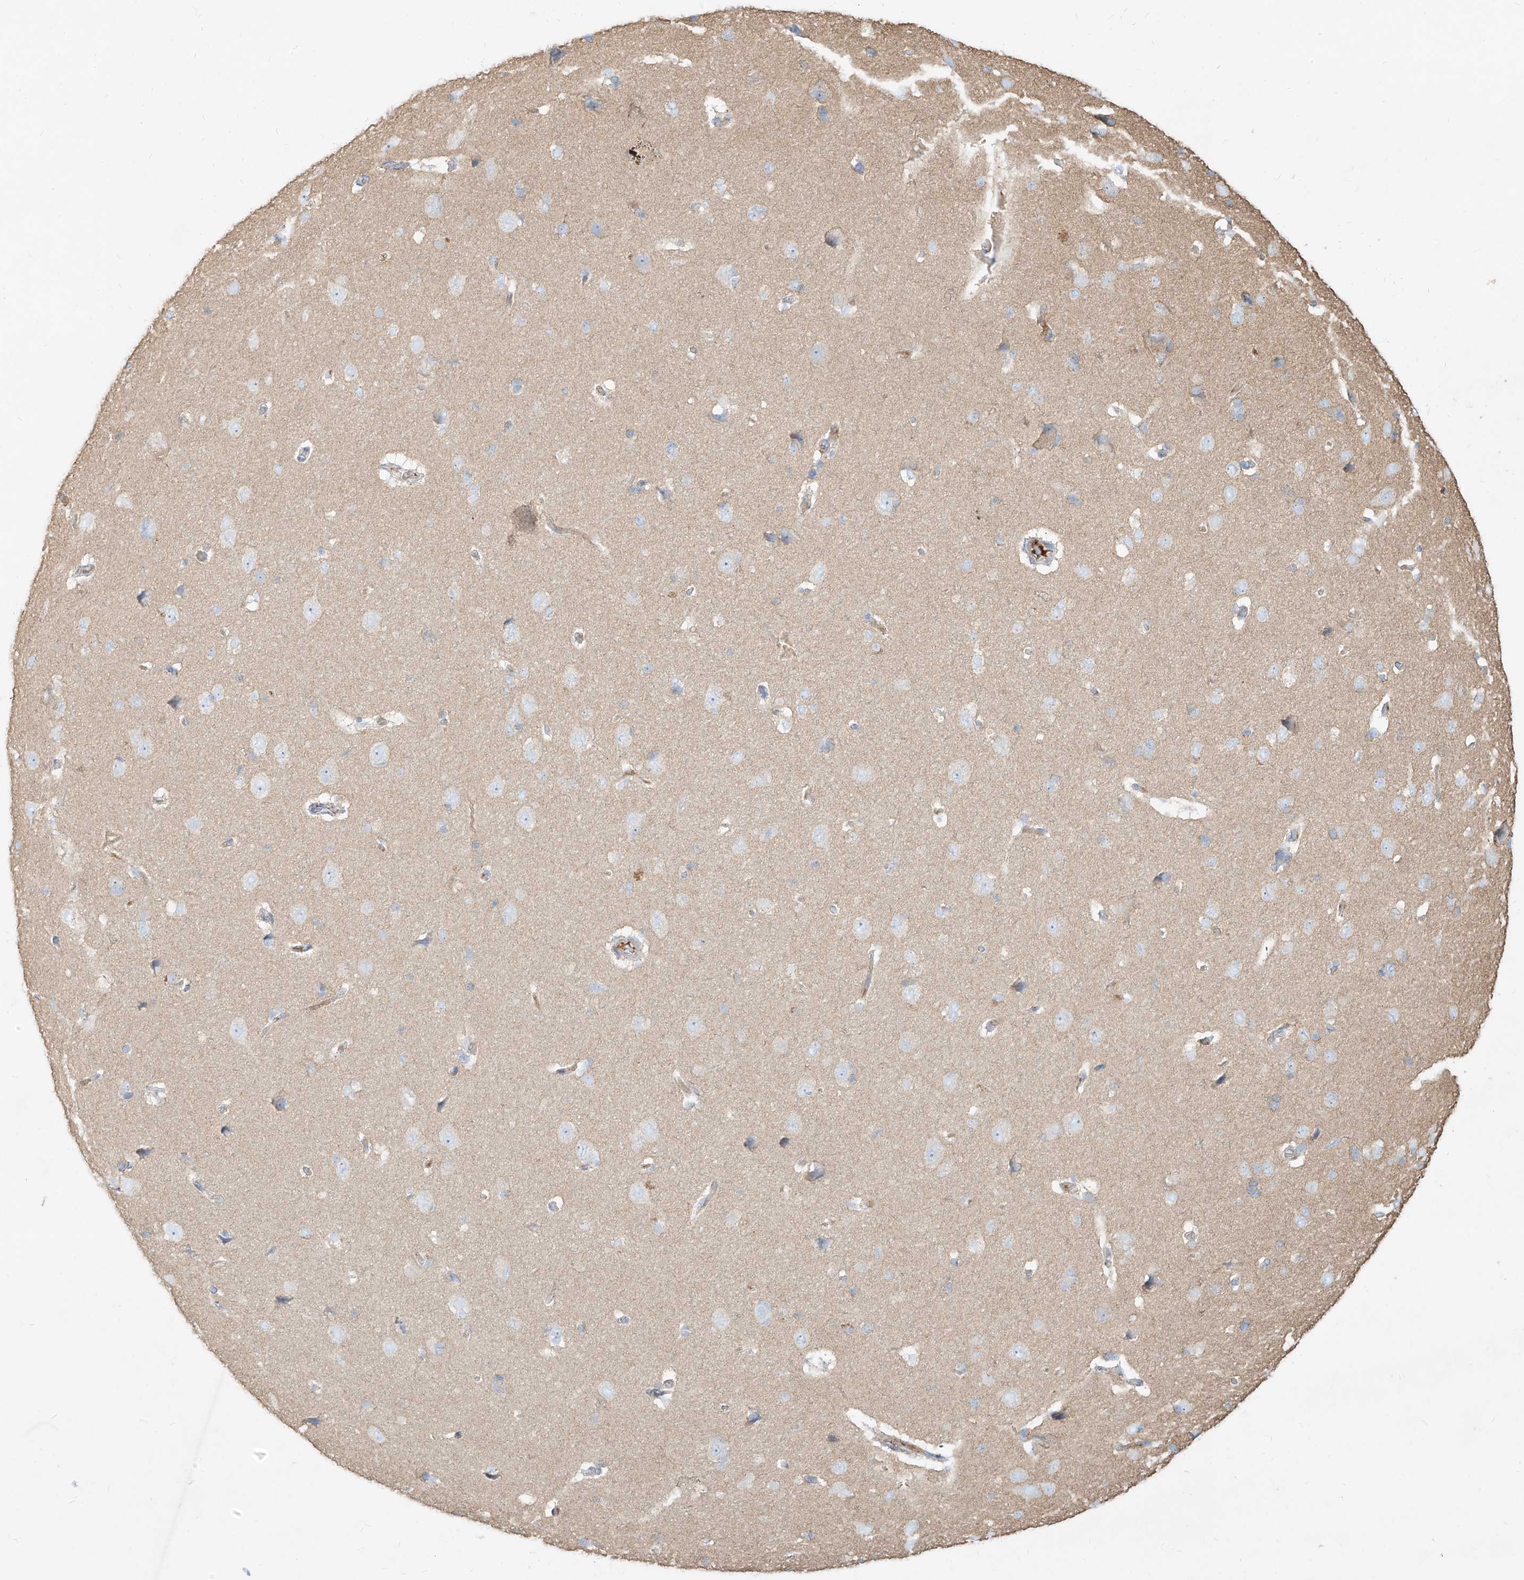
{"staining": {"intensity": "weak", "quantity": "25%-75%", "location": "cytoplasmic/membranous"}, "tissue": "cerebral cortex", "cell_type": "Endothelial cells", "image_type": "normal", "snomed": [{"axis": "morphology", "description": "Normal tissue, NOS"}, {"axis": "topography", "description": "Cerebral cortex"}], "caption": "Unremarkable cerebral cortex demonstrates weak cytoplasmic/membranous positivity in approximately 25%-75% of endothelial cells The staining is performed using DAB (3,3'-diaminobenzidine) brown chromogen to label protein expression. The nuclei are counter-stained blue using hematoxylin..", "gene": "MTX2", "patient": {"sex": "male", "age": 62}}